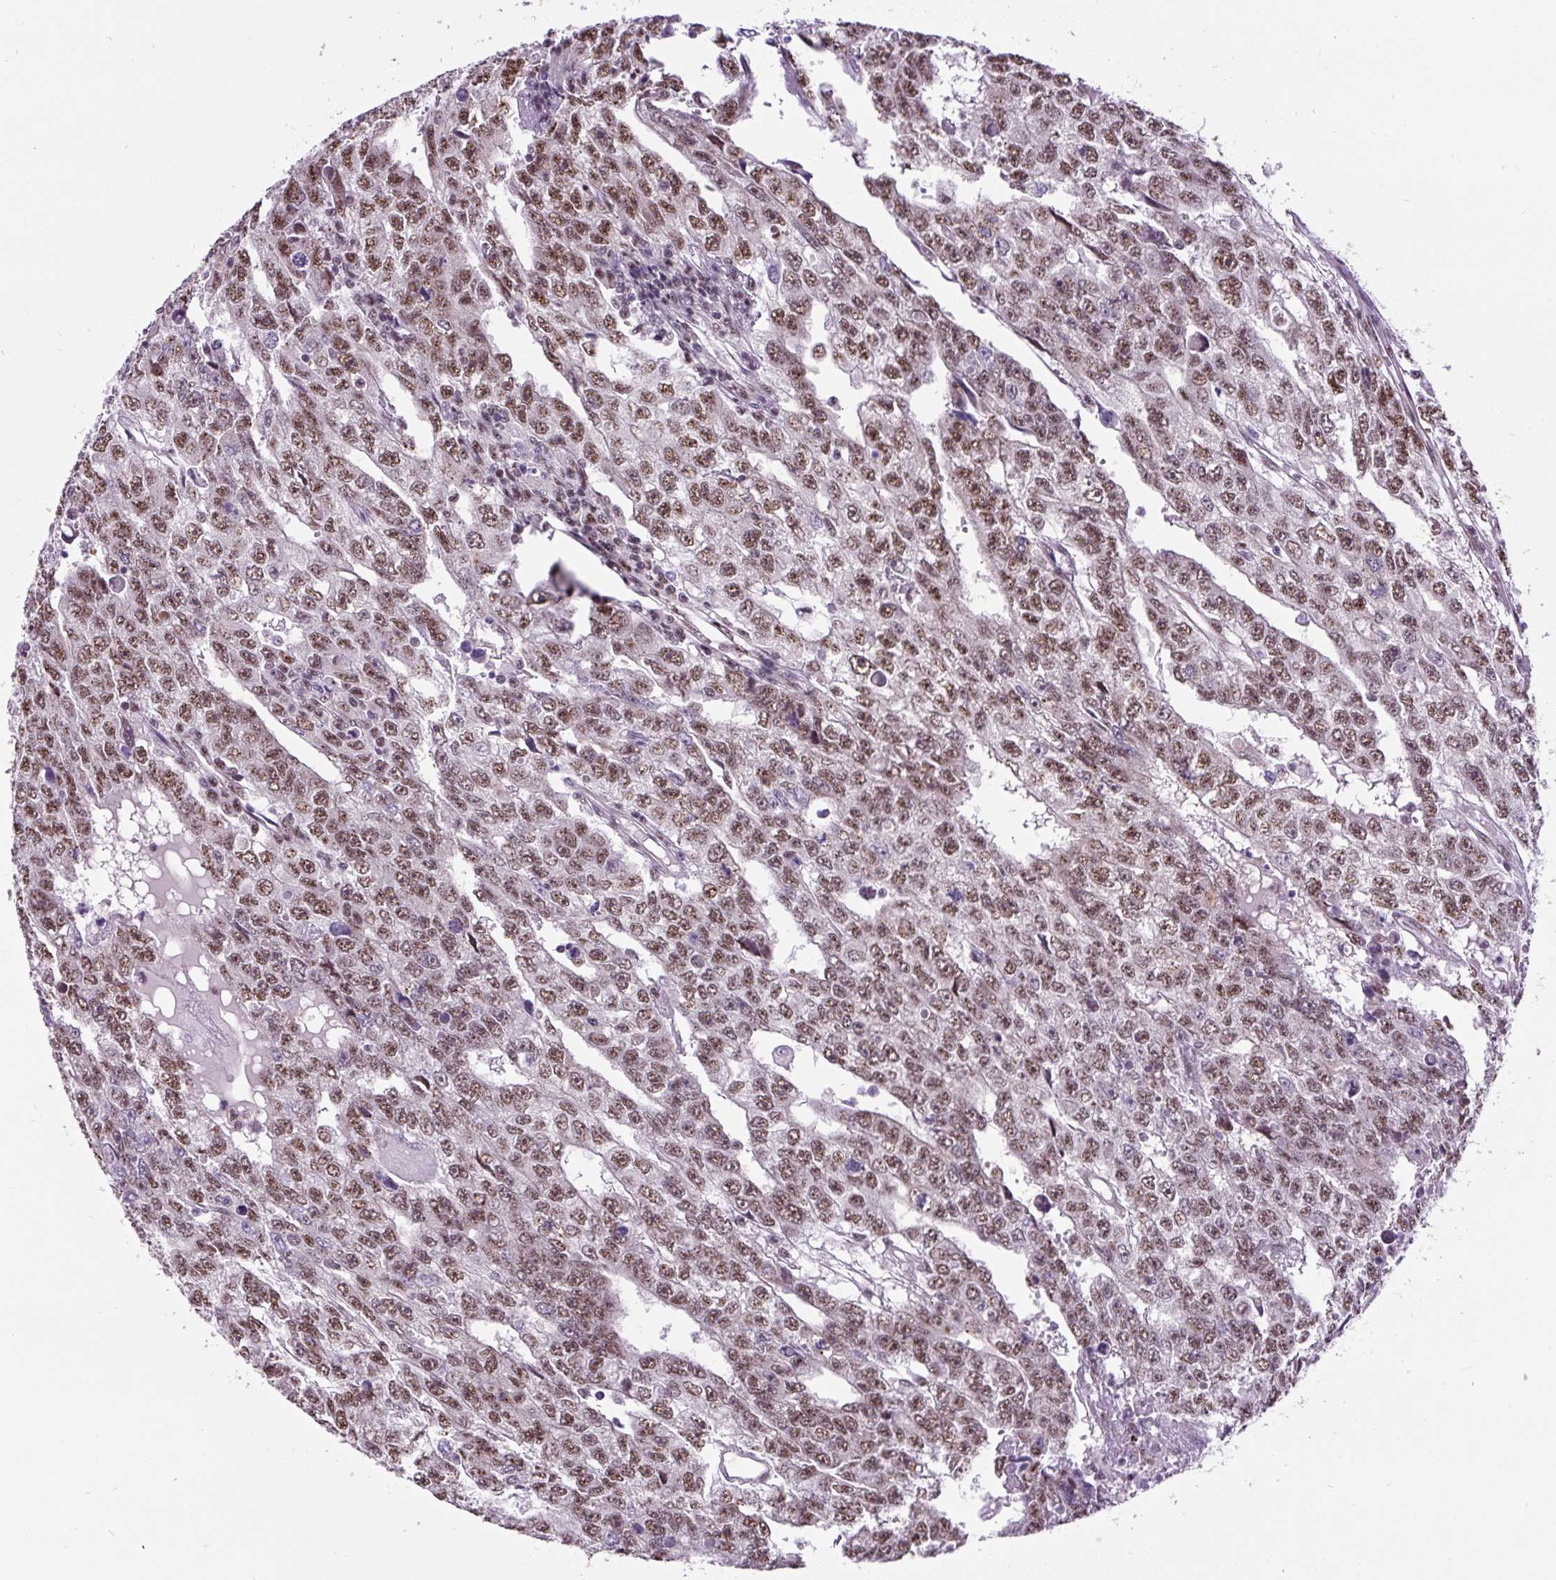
{"staining": {"intensity": "moderate", "quantity": "25%-75%", "location": "nuclear"}, "tissue": "testis cancer", "cell_type": "Tumor cells", "image_type": "cancer", "snomed": [{"axis": "morphology", "description": "Carcinoma, Embryonal, NOS"}, {"axis": "topography", "description": "Testis"}], "caption": "Moderate nuclear protein staining is identified in about 25%-75% of tumor cells in testis embryonal carcinoma. The staining was performed using DAB, with brown indicating positive protein expression. Nuclei are stained blue with hematoxylin.", "gene": "SMC5", "patient": {"sex": "male", "age": 20}}